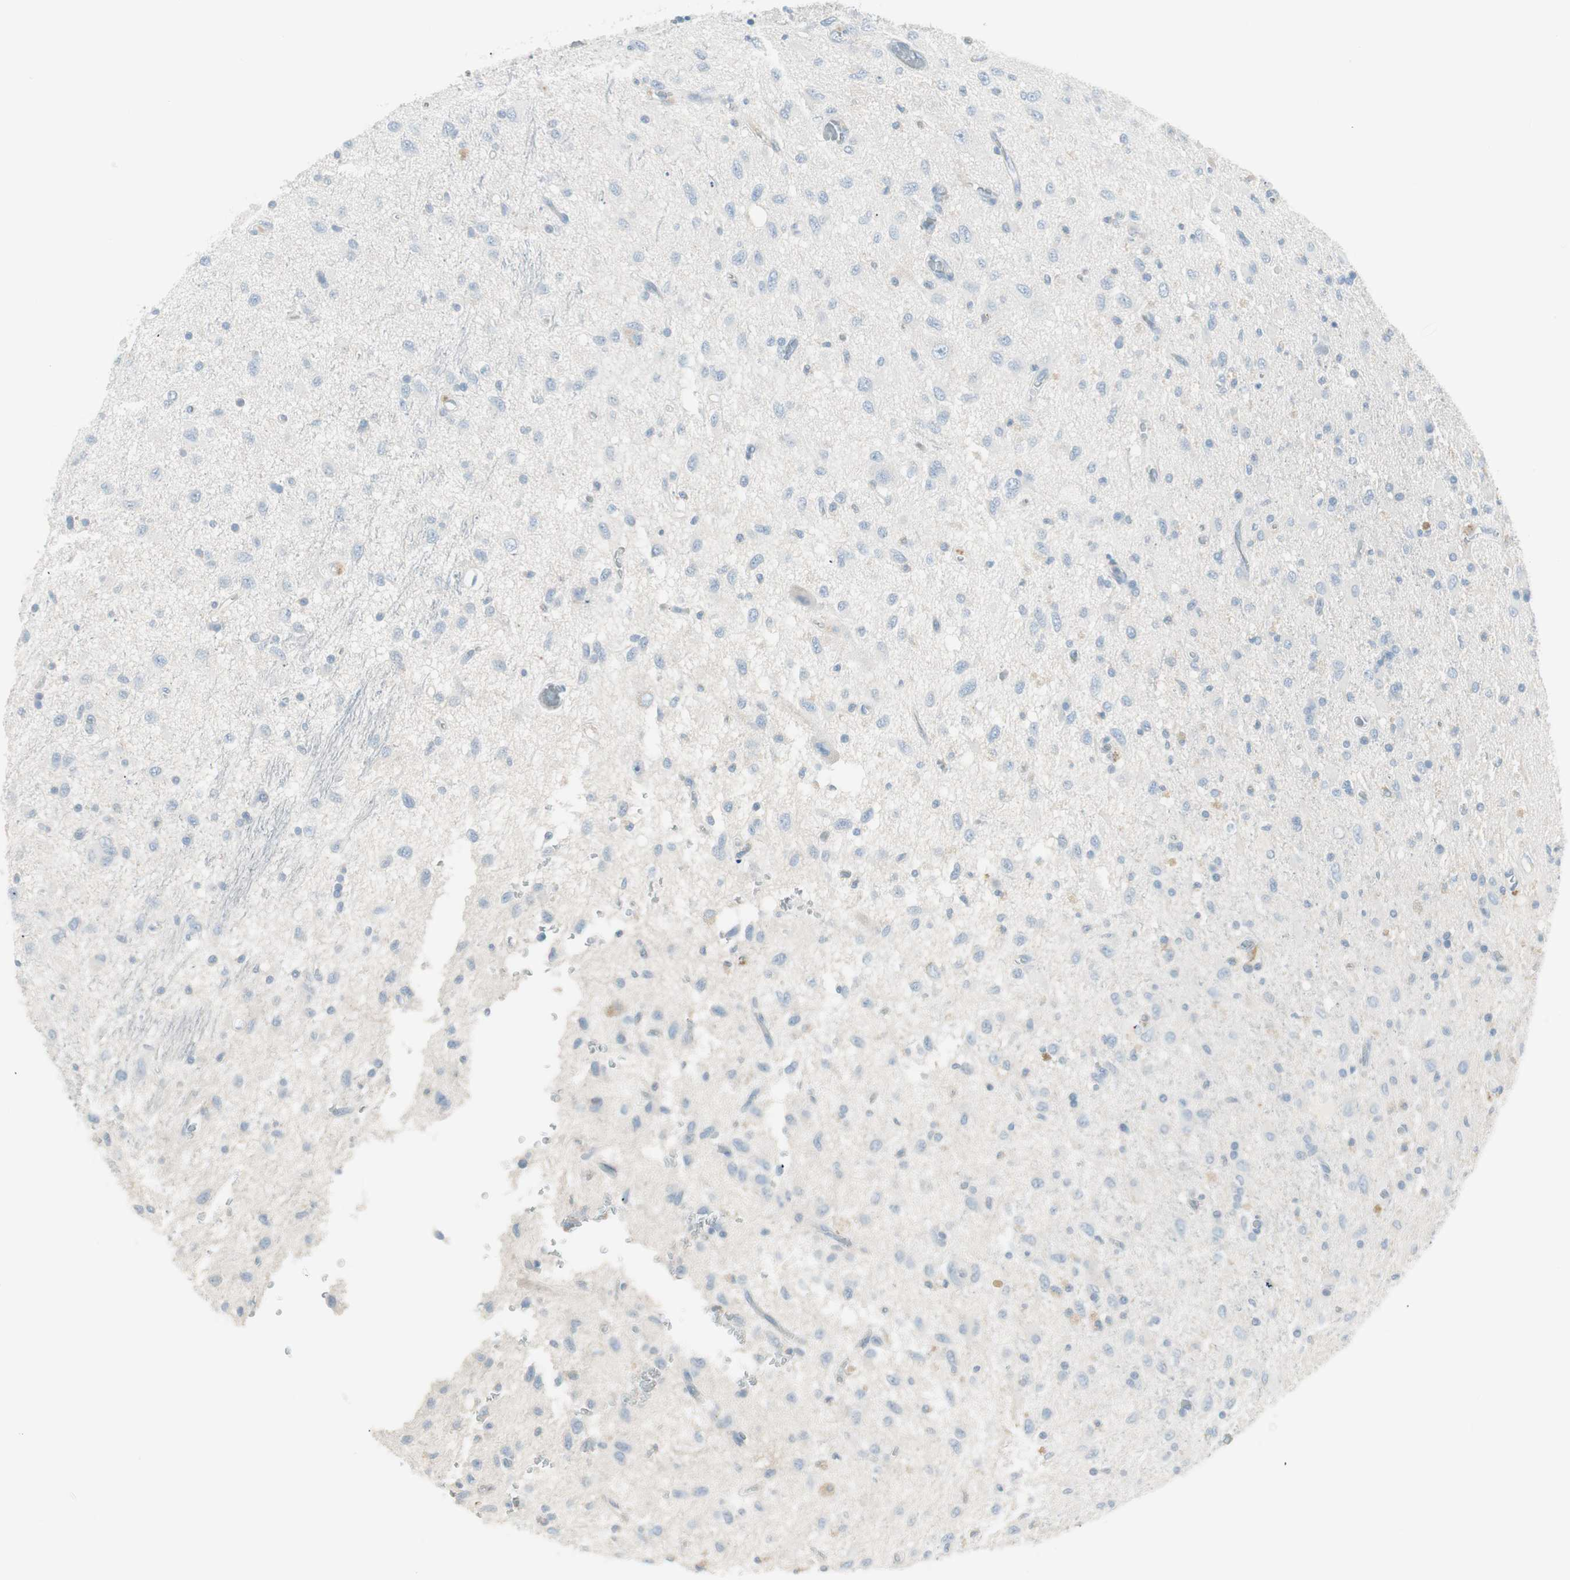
{"staining": {"intensity": "negative", "quantity": "none", "location": "none"}, "tissue": "glioma", "cell_type": "Tumor cells", "image_type": "cancer", "snomed": [{"axis": "morphology", "description": "Glioma, malignant, Low grade"}, {"axis": "topography", "description": "Brain"}], "caption": "IHC micrograph of neoplastic tissue: human low-grade glioma (malignant) stained with DAB demonstrates no significant protein positivity in tumor cells. Brightfield microscopy of immunohistochemistry stained with DAB (brown) and hematoxylin (blue), captured at high magnification.", "gene": "ITLN2", "patient": {"sex": "male", "age": 77}}